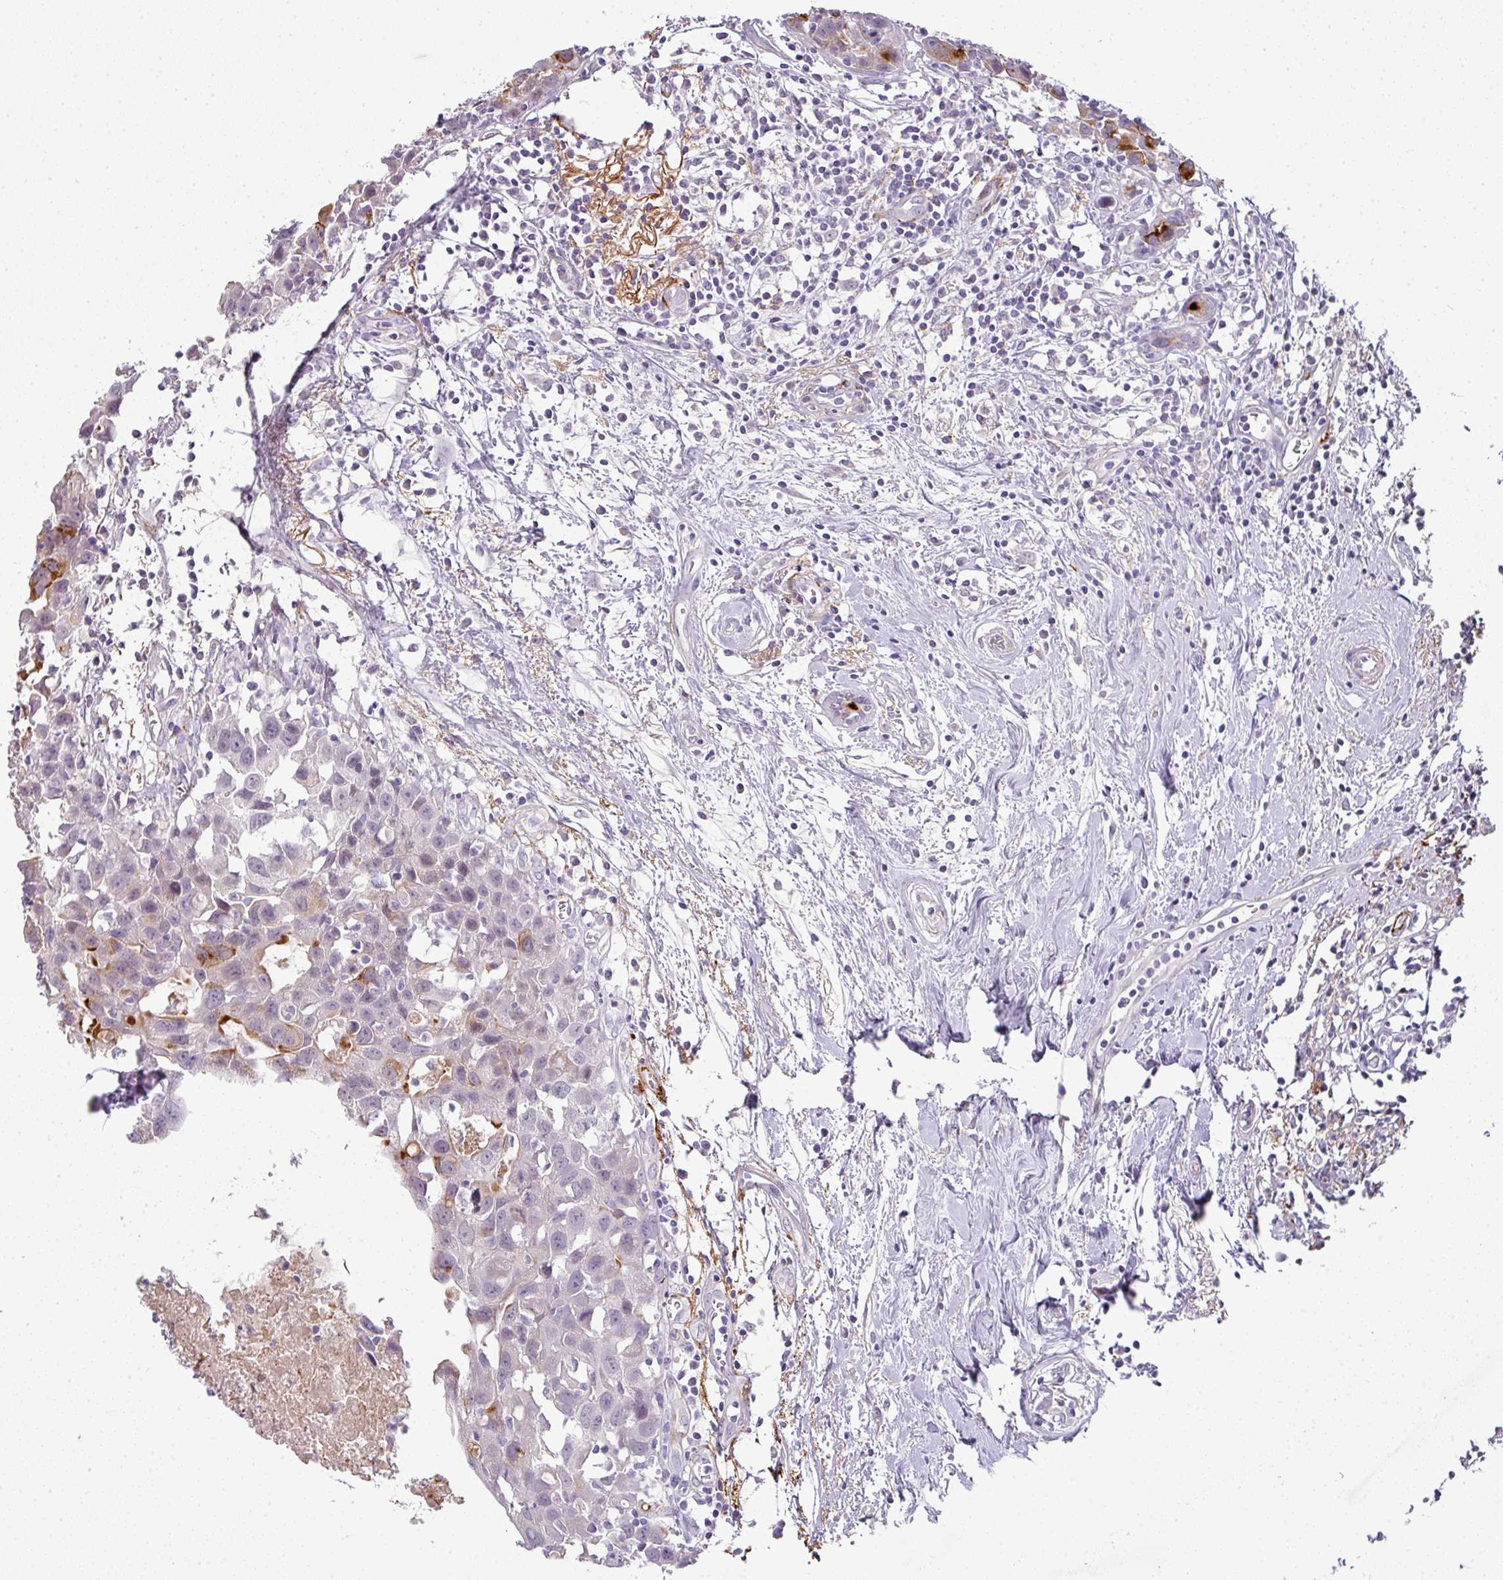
{"staining": {"intensity": "negative", "quantity": "none", "location": "none"}, "tissue": "breast cancer", "cell_type": "Tumor cells", "image_type": "cancer", "snomed": [{"axis": "morphology", "description": "Carcinoma, NOS"}, {"axis": "topography", "description": "Breast"}], "caption": "This histopathology image is of breast cancer stained with immunohistochemistry (IHC) to label a protein in brown with the nuclei are counter-stained blue. There is no positivity in tumor cells.", "gene": "FGF17", "patient": {"sex": "female", "age": 60}}